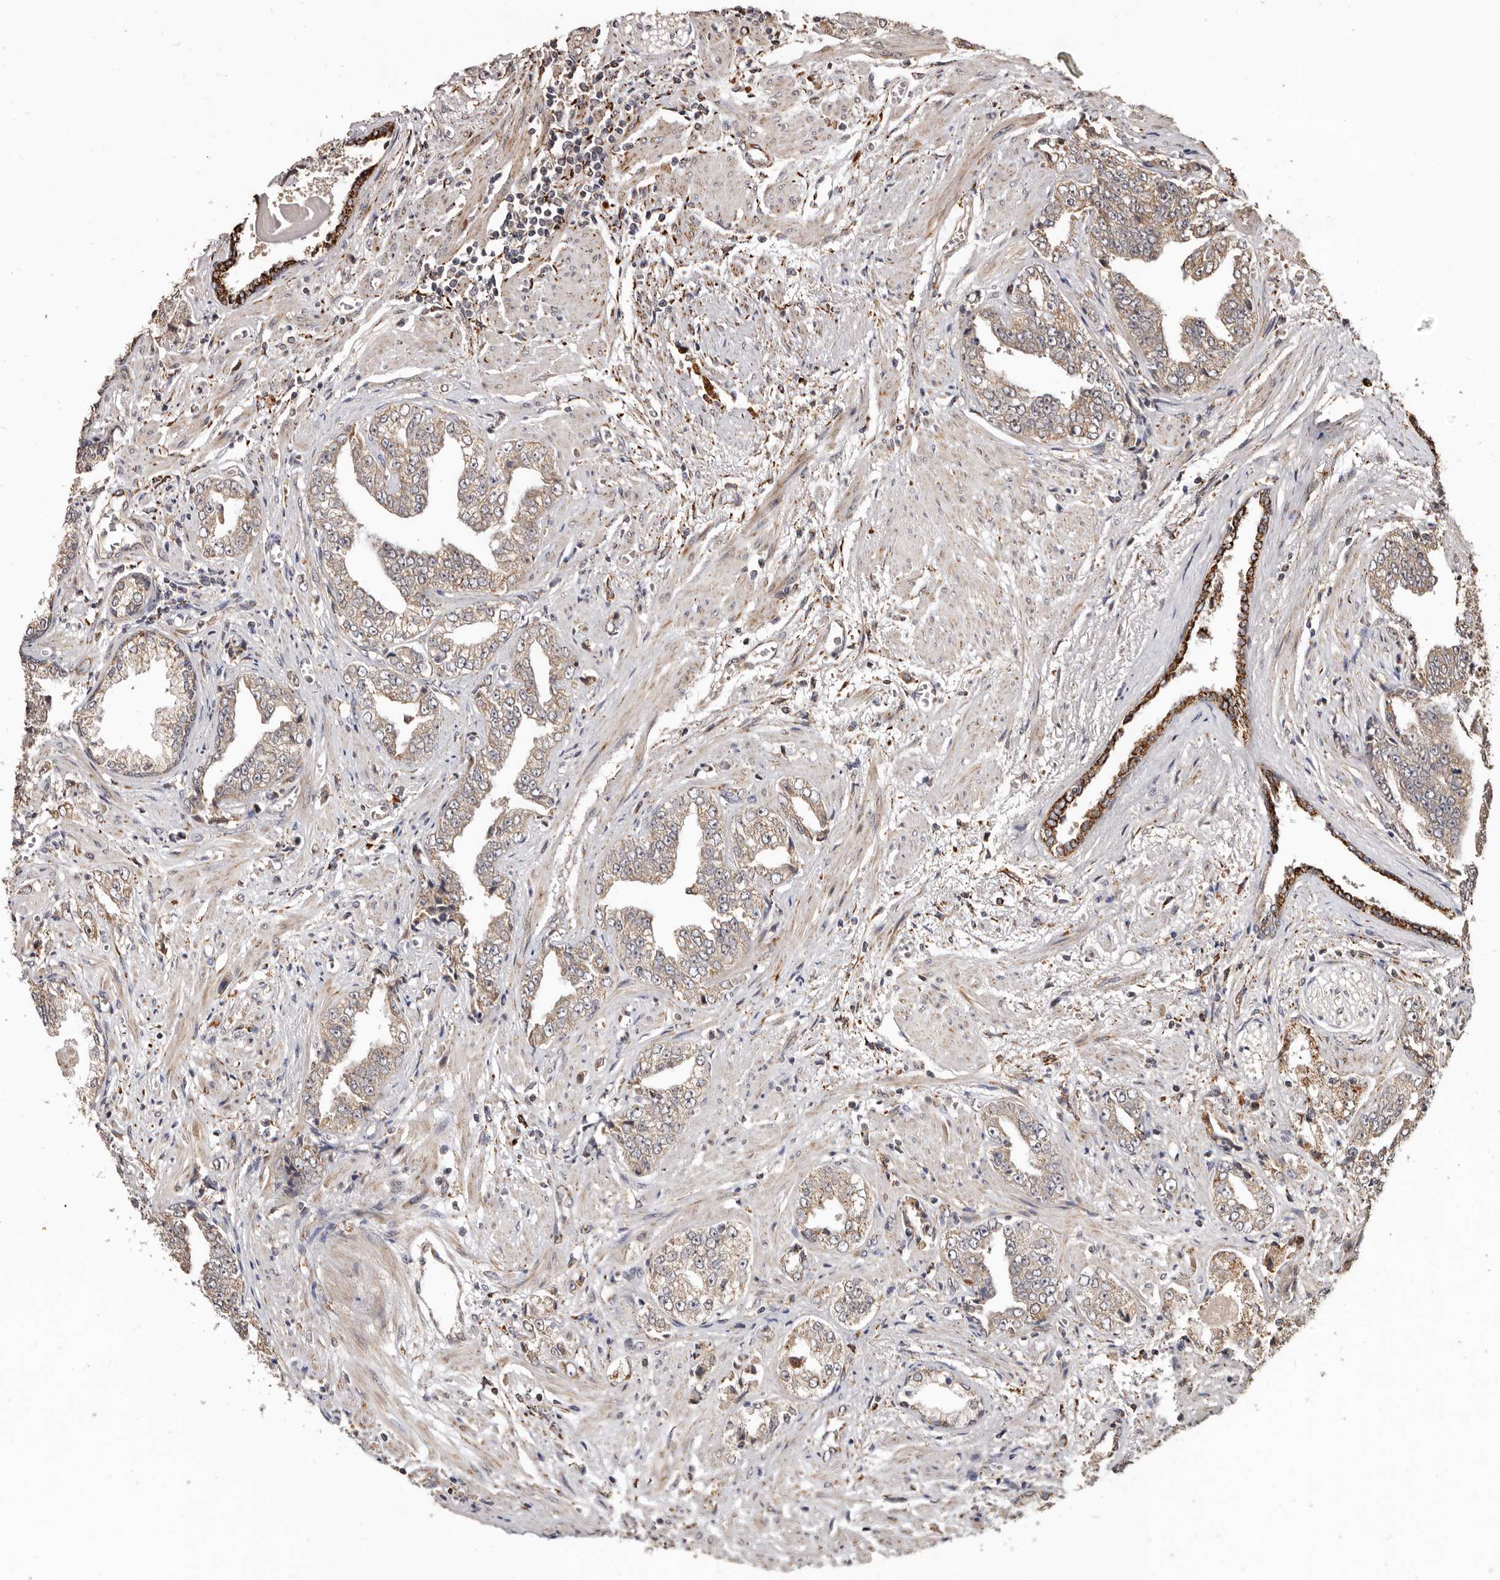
{"staining": {"intensity": "weak", "quantity": ">75%", "location": "cytoplasmic/membranous"}, "tissue": "prostate cancer", "cell_type": "Tumor cells", "image_type": "cancer", "snomed": [{"axis": "morphology", "description": "Adenocarcinoma, High grade"}, {"axis": "topography", "description": "Prostate"}], "caption": "Prostate adenocarcinoma (high-grade) stained with a brown dye exhibits weak cytoplasmic/membranous positive staining in about >75% of tumor cells.", "gene": "AKAP7", "patient": {"sex": "male", "age": 71}}